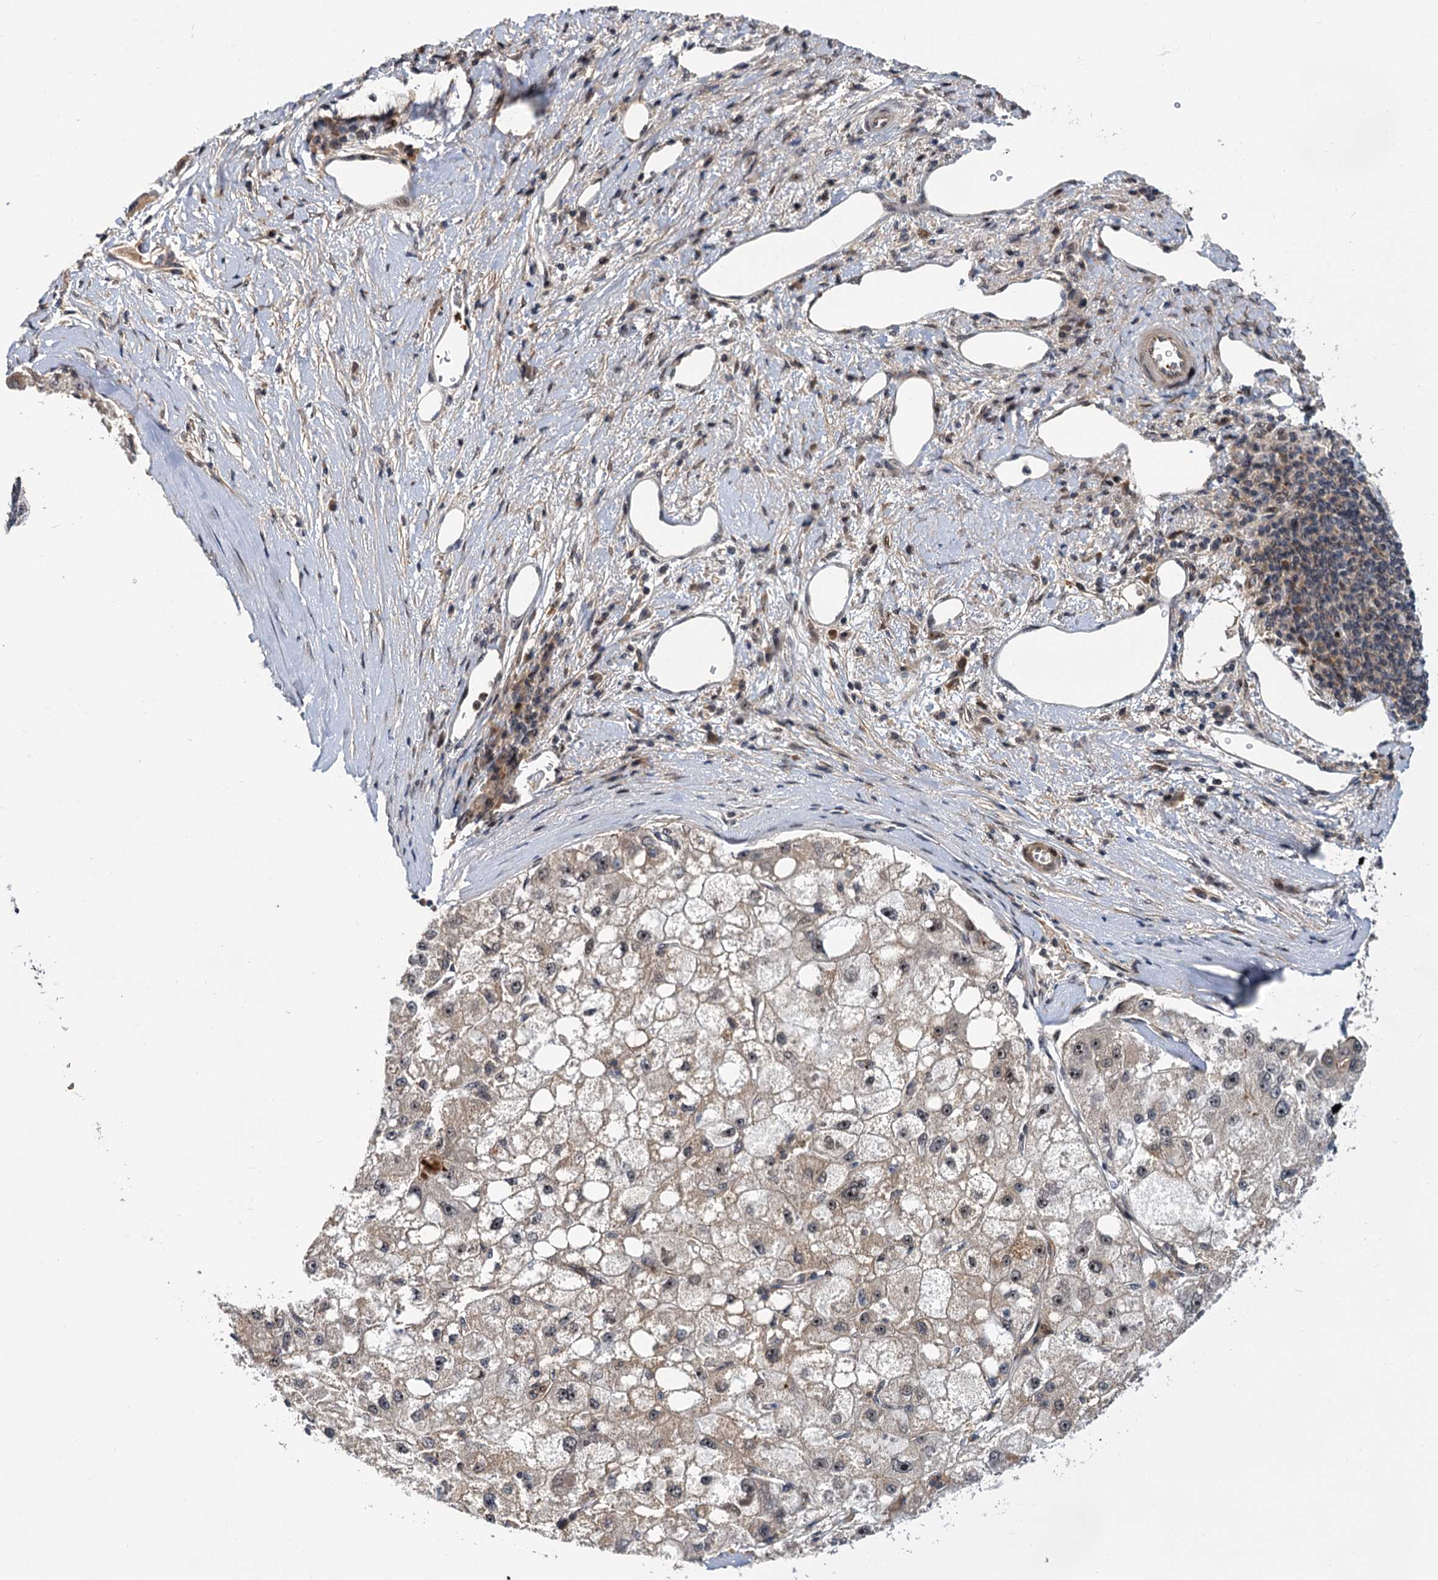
{"staining": {"intensity": "weak", "quantity": ">75%", "location": "cytoplasmic/membranous,nuclear"}, "tissue": "liver cancer", "cell_type": "Tumor cells", "image_type": "cancer", "snomed": [{"axis": "morphology", "description": "Carcinoma, Hepatocellular, NOS"}, {"axis": "topography", "description": "Liver"}], "caption": "Weak cytoplasmic/membranous and nuclear staining is identified in about >75% of tumor cells in liver cancer (hepatocellular carcinoma). The staining is performed using DAB brown chromogen to label protein expression. The nuclei are counter-stained blue using hematoxylin.", "gene": "MBD6", "patient": {"sex": "male", "age": 80}}